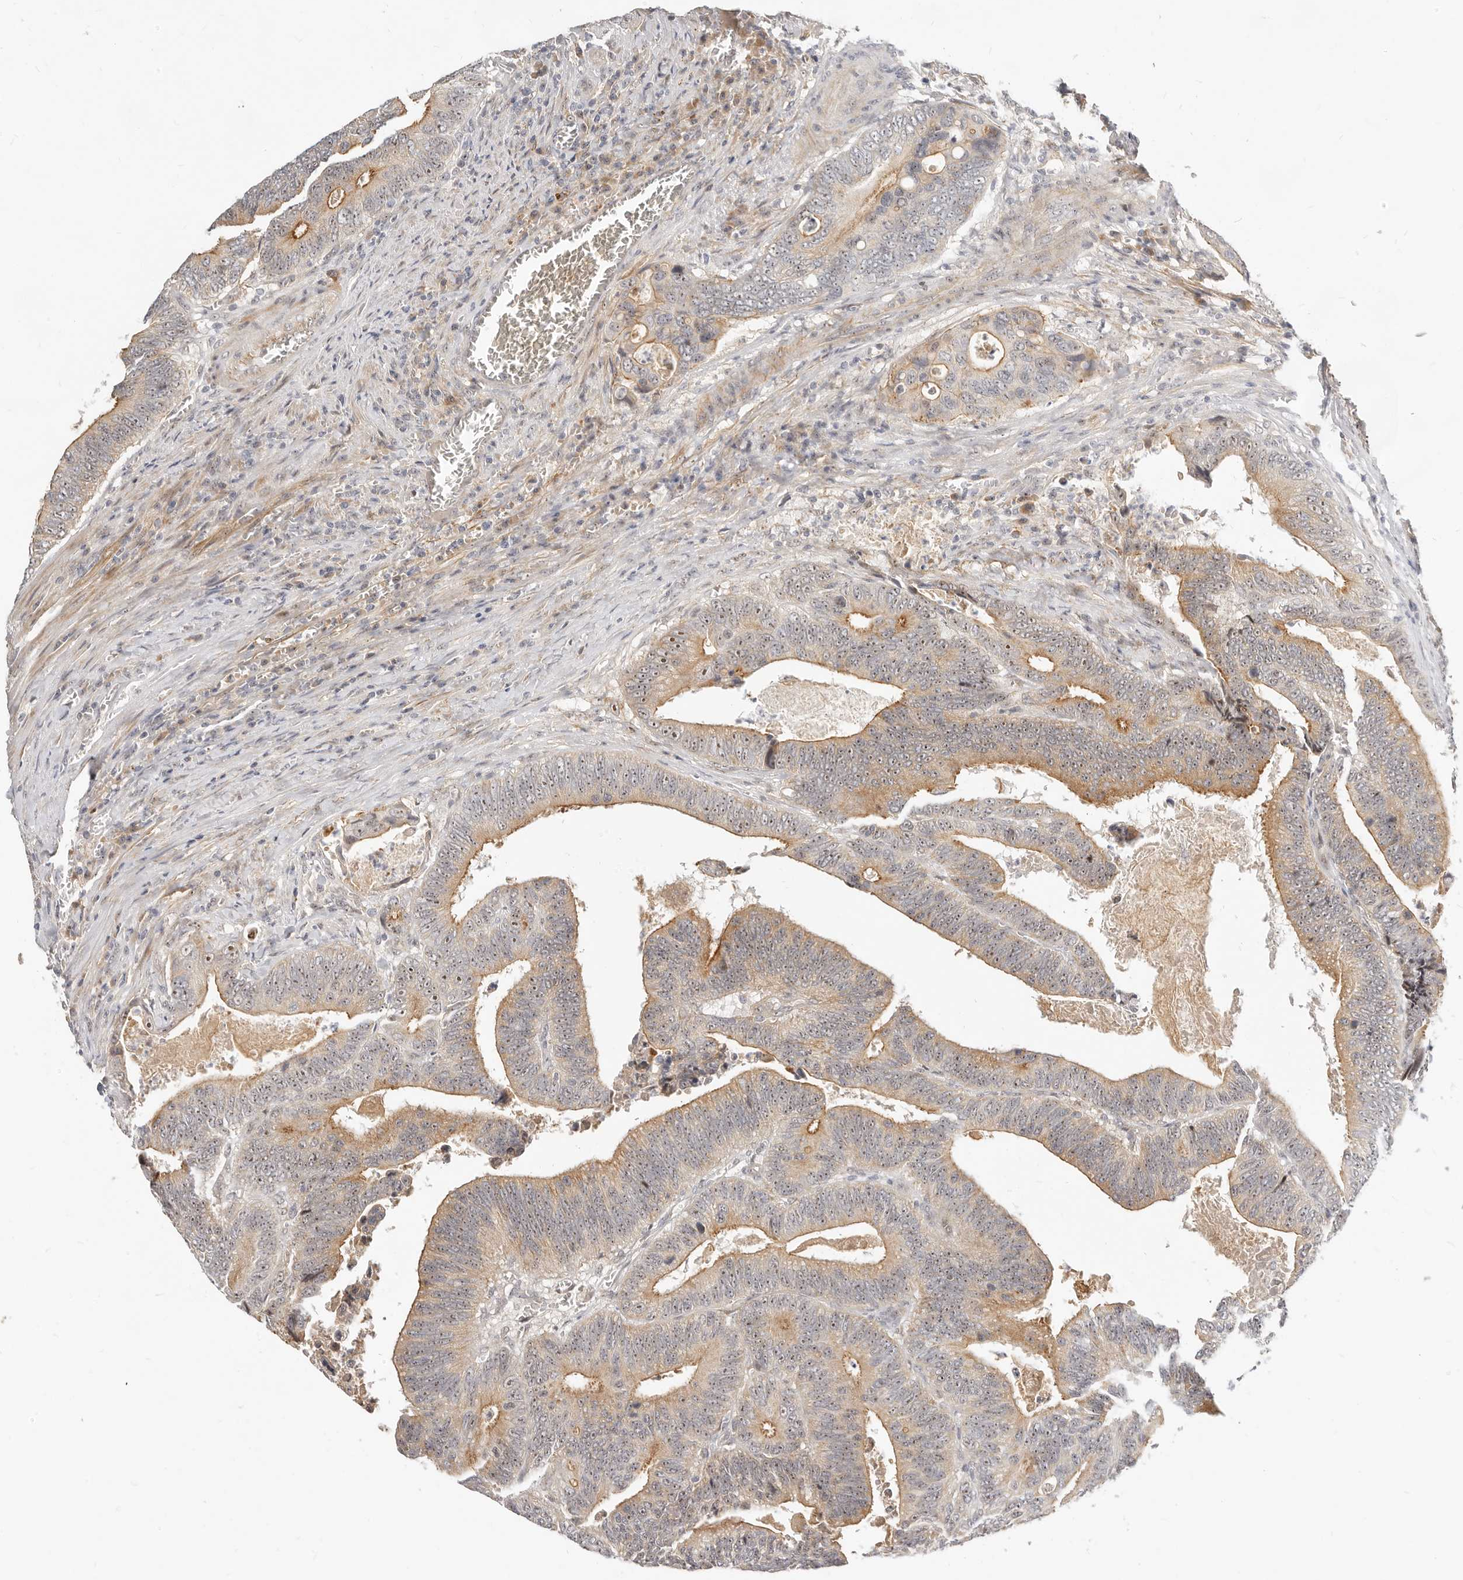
{"staining": {"intensity": "moderate", "quantity": ">75%", "location": "cytoplasmic/membranous,nuclear"}, "tissue": "colorectal cancer", "cell_type": "Tumor cells", "image_type": "cancer", "snomed": [{"axis": "morphology", "description": "Inflammation, NOS"}, {"axis": "morphology", "description": "Adenocarcinoma, NOS"}, {"axis": "topography", "description": "Colon"}], "caption": "This image demonstrates immunohistochemistry (IHC) staining of colorectal cancer (adenocarcinoma), with medium moderate cytoplasmic/membranous and nuclear positivity in approximately >75% of tumor cells.", "gene": "MICALL2", "patient": {"sex": "male", "age": 72}}